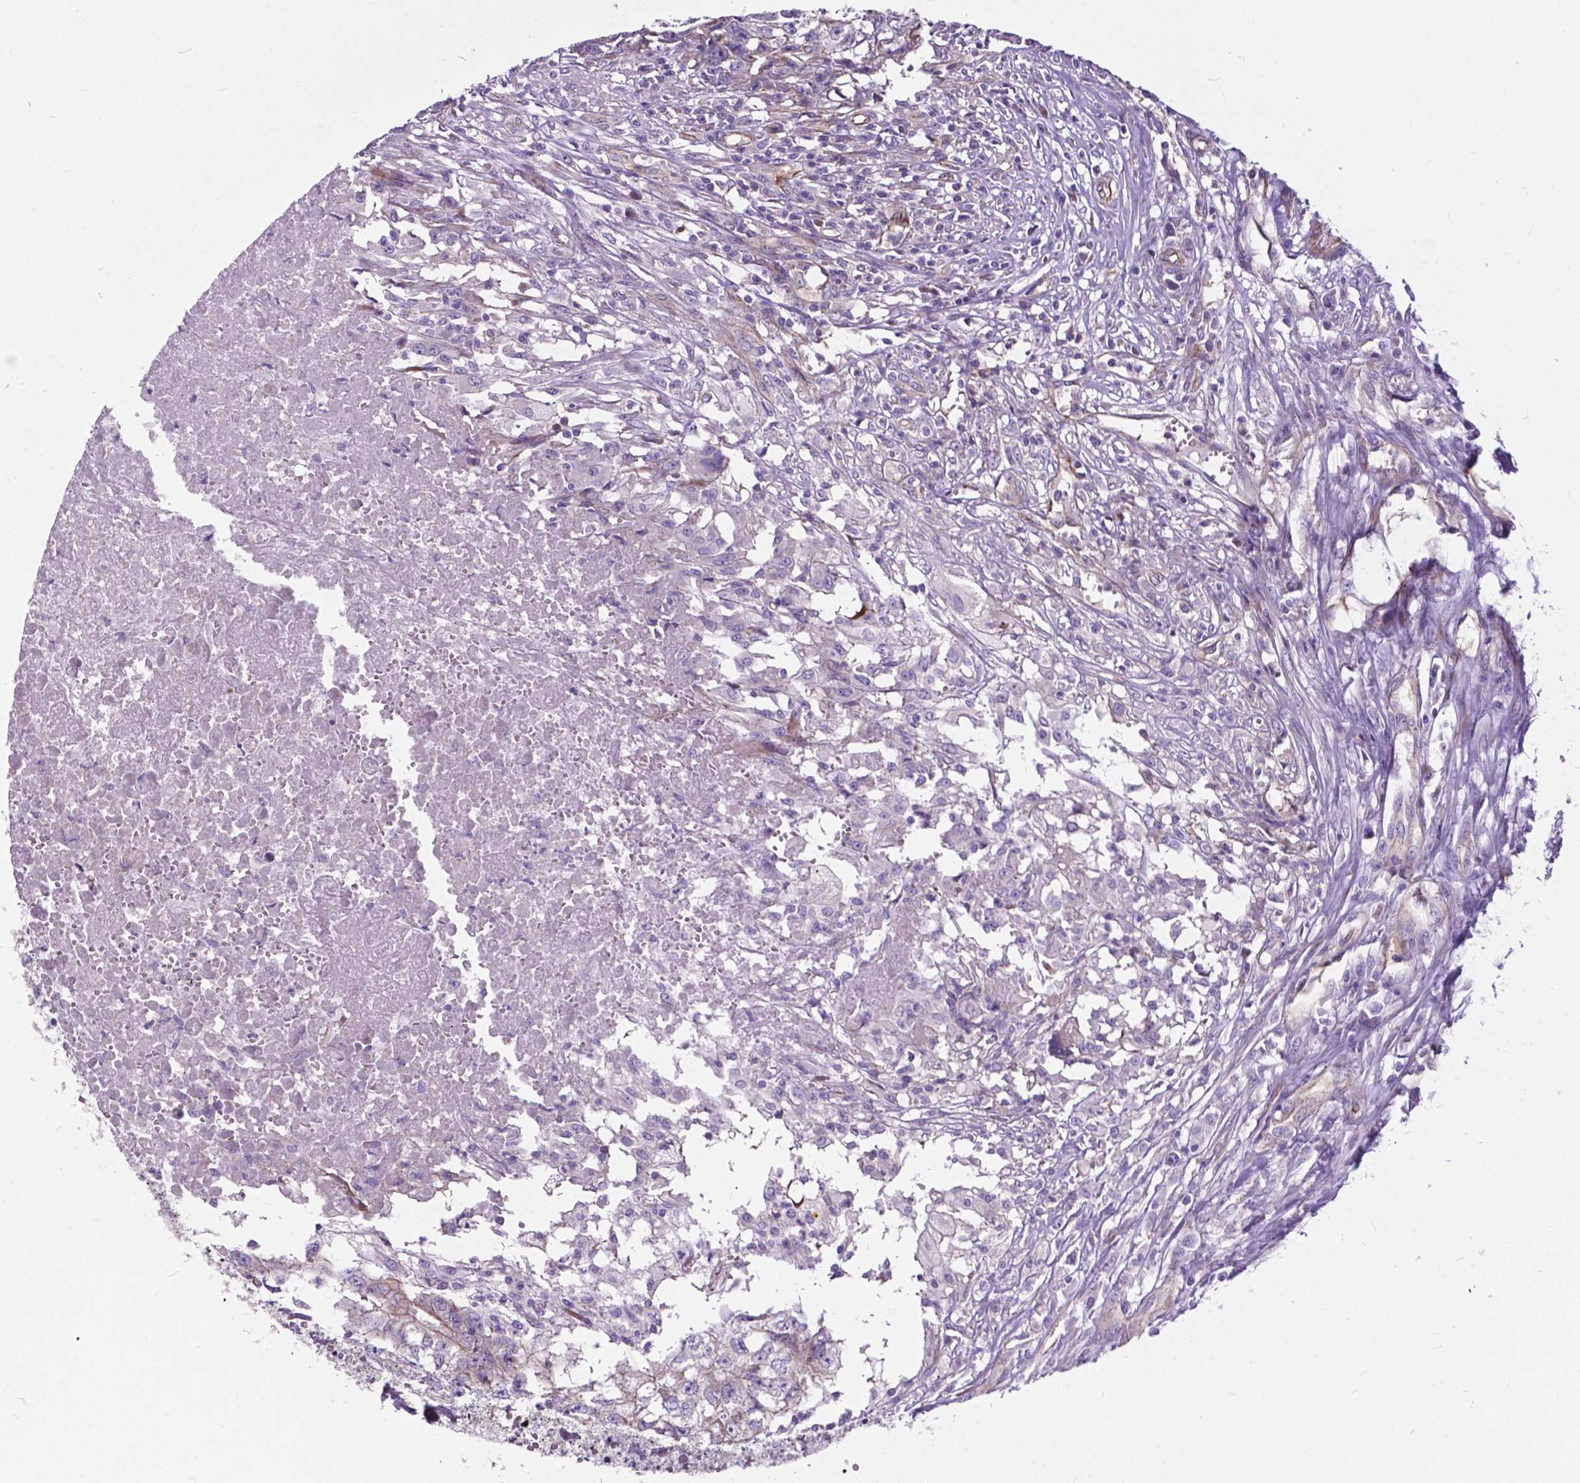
{"staining": {"intensity": "weak", "quantity": "<25%", "location": "cytoplasmic/membranous"}, "tissue": "testis cancer", "cell_type": "Tumor cells", "image_type": "cancer", "snomed": [{"axis": "morphology", "description": "Carcinoma, Embryonal, NOS"}, {"axis": "morphology", "description": "Teratoma, malignant, NOS"}, {"axis": "topography", "description": "Testis"}], "caption": "Immunohistochemistry of human testis teratoma (malignant) demonstrates no staining in tumor cells.", "gene": "FLT4", "patient": {"sex": "male", "age": 24}}